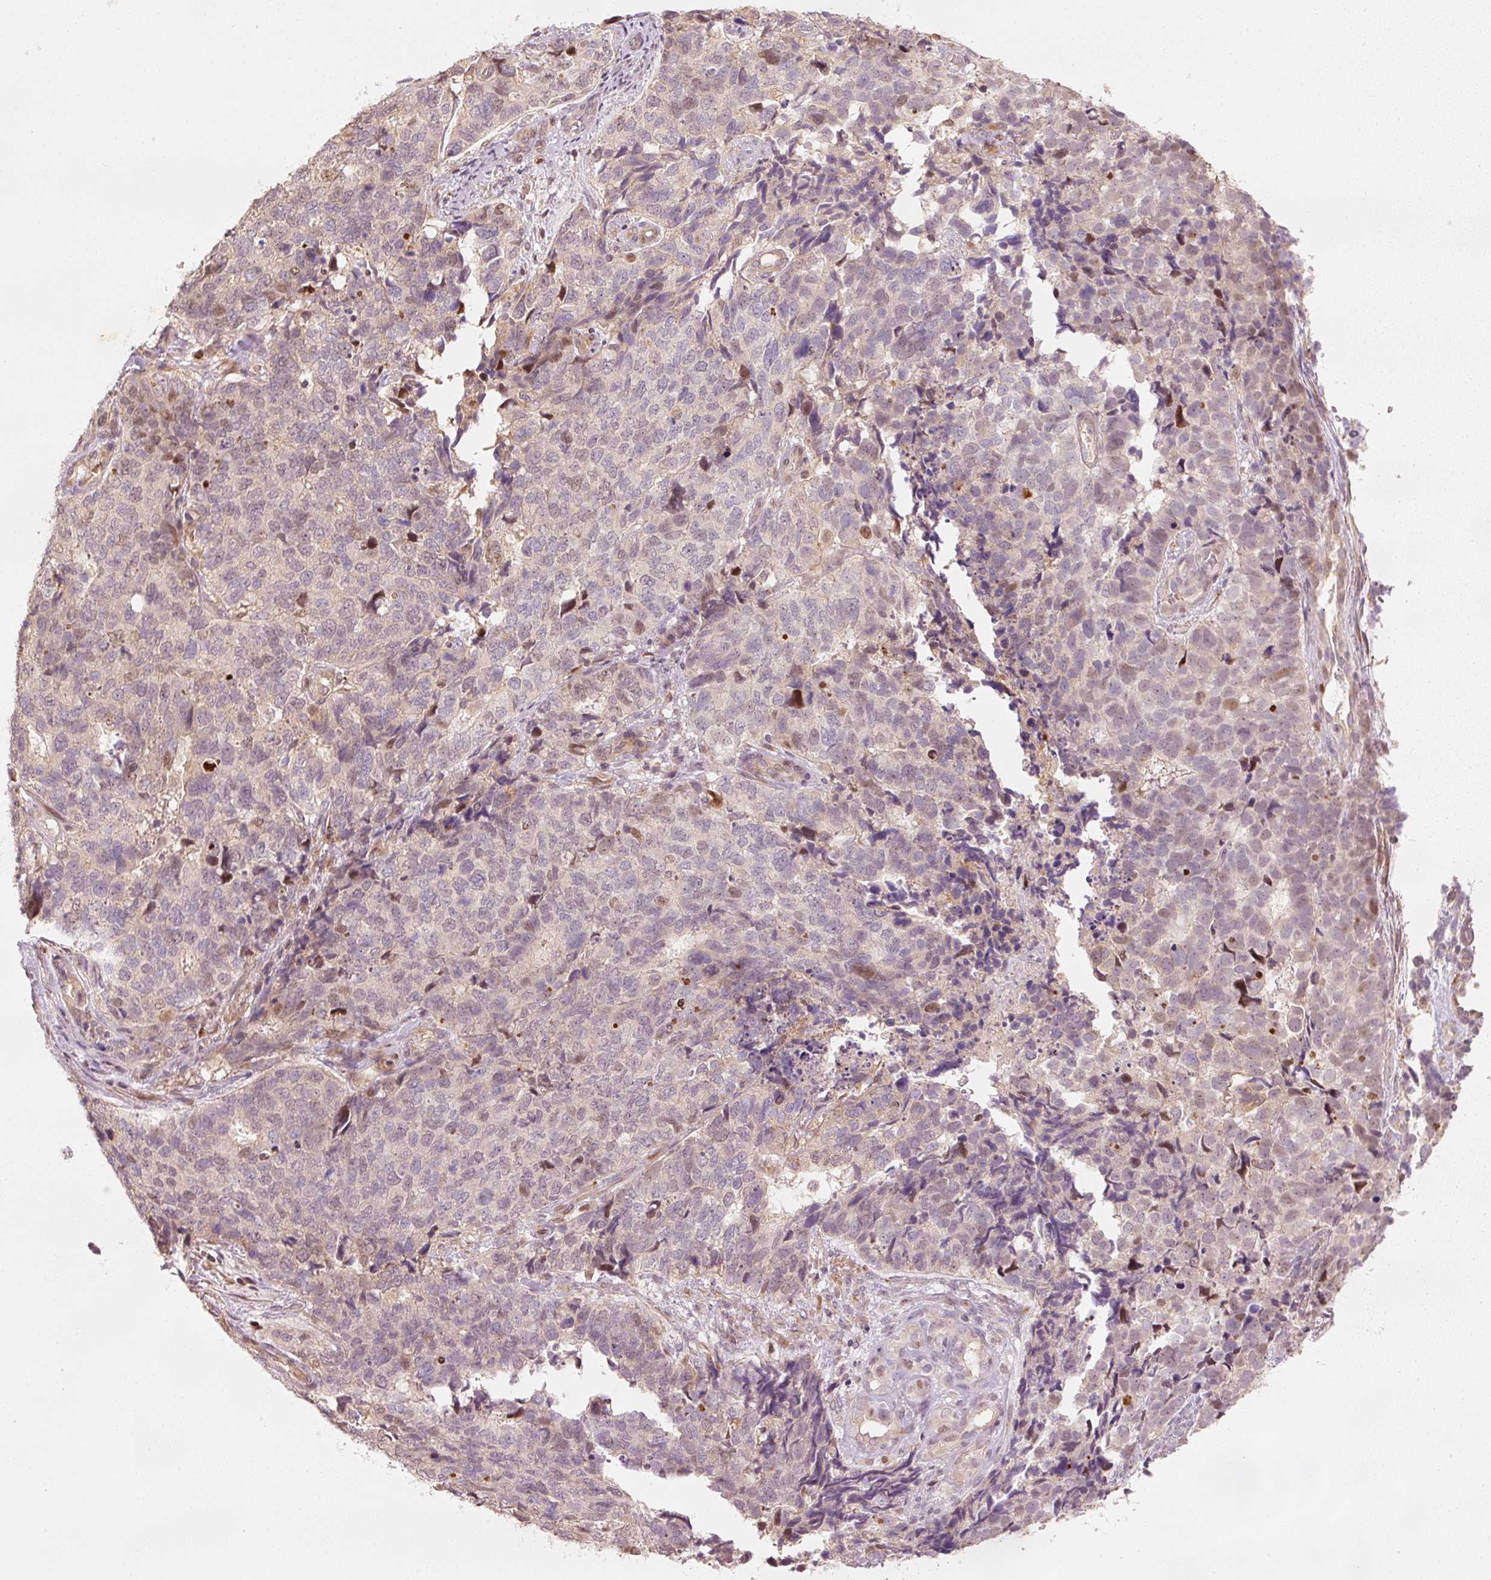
{"staining": {"intensity": "weak", "quantity": "<25%", "location": "nuclear"}, "tissue": "cervical cancer", "cell_type": "Tumor cells", "image_type": "cancer", "snomed": [{"axis": "morphology", "description": "Squamous cell carcinoma, NOS"}, {"axis": "topography", "description": "Cervix"}], "caption": "Cervical cancer was stained to show a protein in brown. There is no significant expression in tumor cells. (DAB immunohistochemistry (IHC), high magnification).", "gene": "TREX2", "patient": {"sex": "female", "age": 63}}